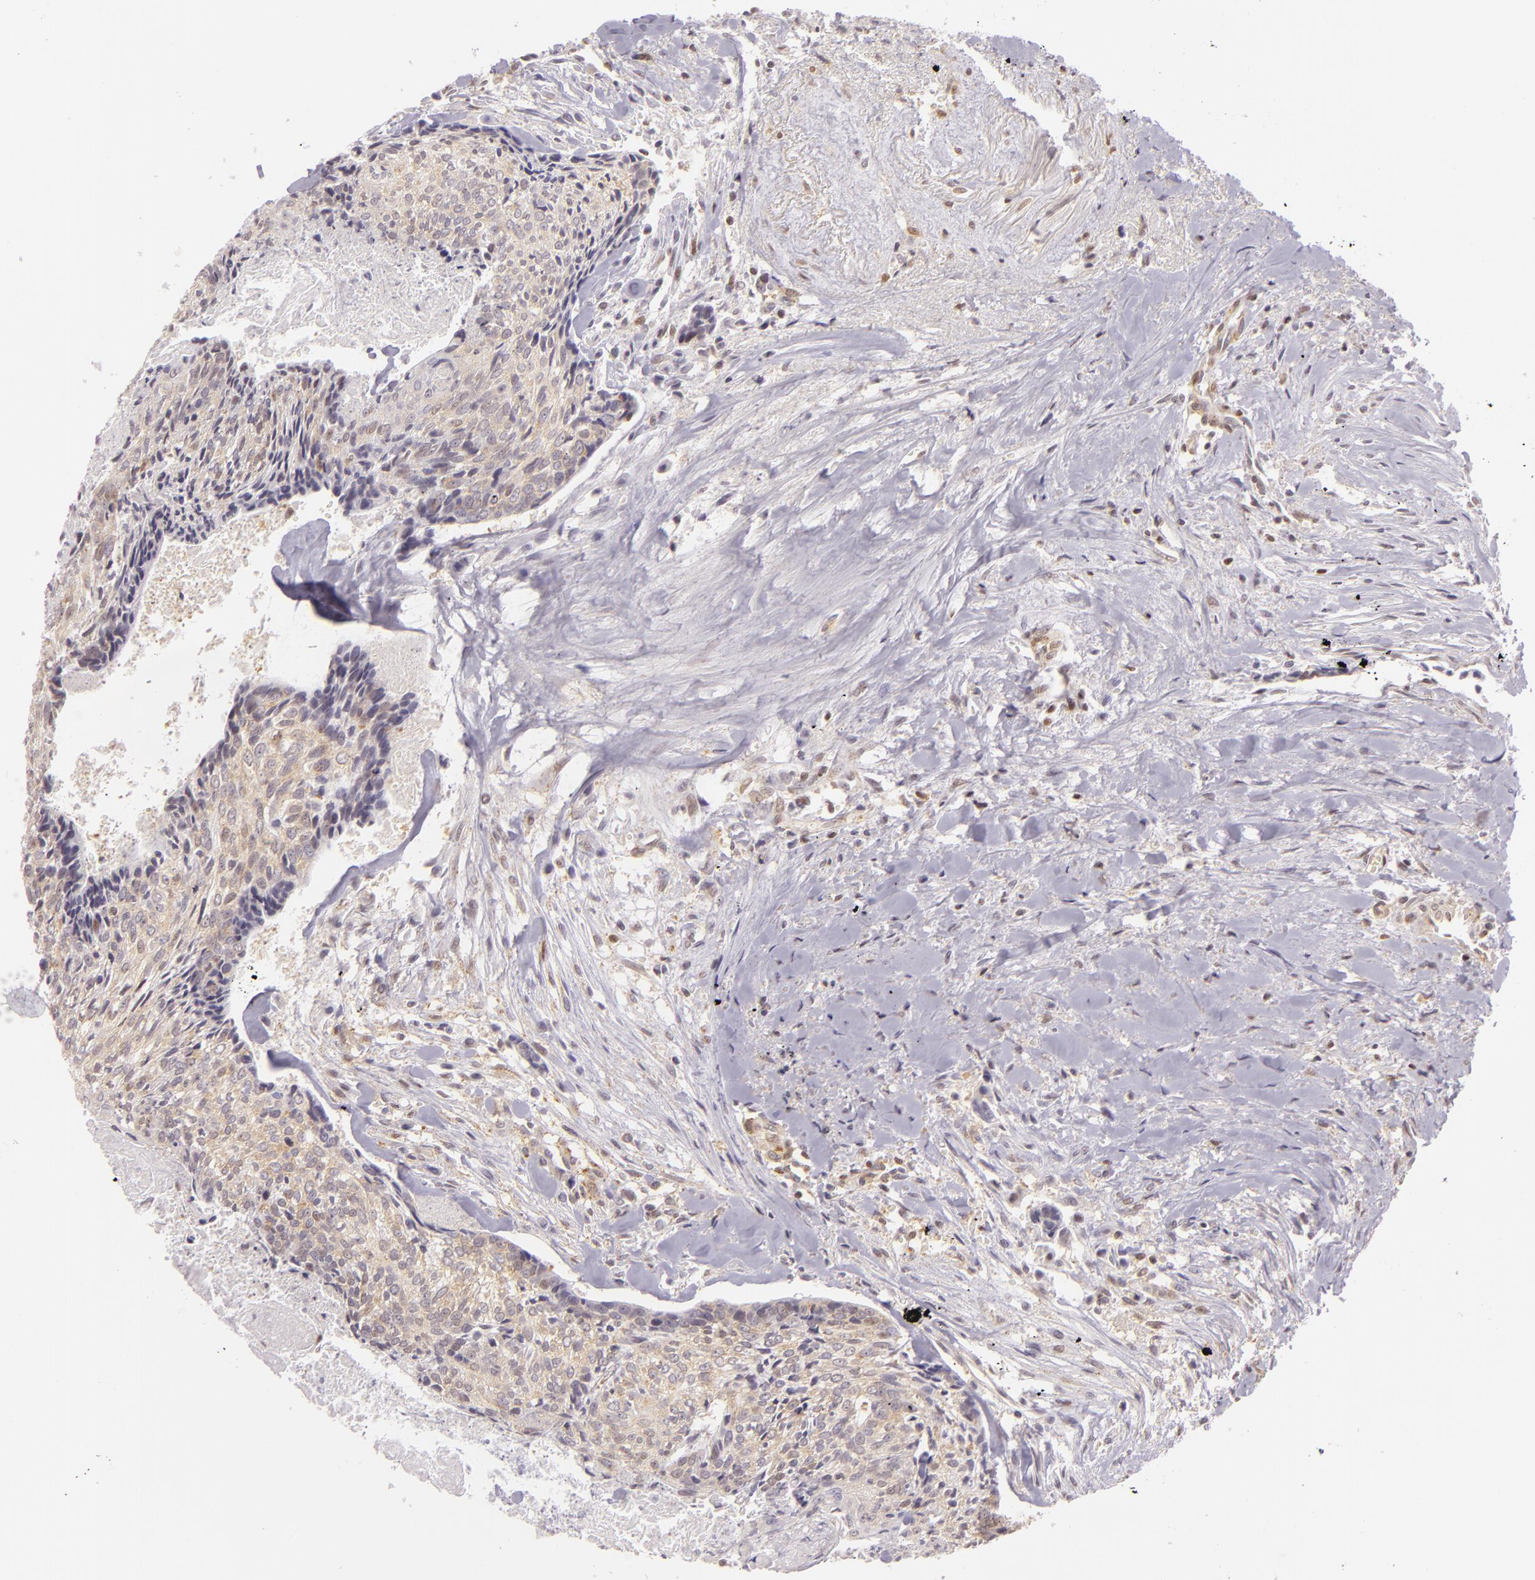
{"staining": {"intensity": "weak", "quantity": "<25%", "location": "cytoplasmic/membranous"}, "tissue": "head and neck cancer", "cell_type": "Tumor cells", "image_type": "cancer", "snomed": [{"axis": "morphology", "description": "Squamous cell carcinoma, NOS"}, {"axis": "topography", "description": "Salivary gland"}, {"axis": "topography", "description": "Head-Neck"}], "caption": "Immunohistochemistry (IHC) histopathology image of neoplastic tissue: head and neck cancer (squamous cell carcinoma) stained with DAB (3,3'-diaminobenzidine) displays no significant protein positivity in tumor cells.", "gene": "IMPDH1", "patient": {"sex": "male", "age": 70}}